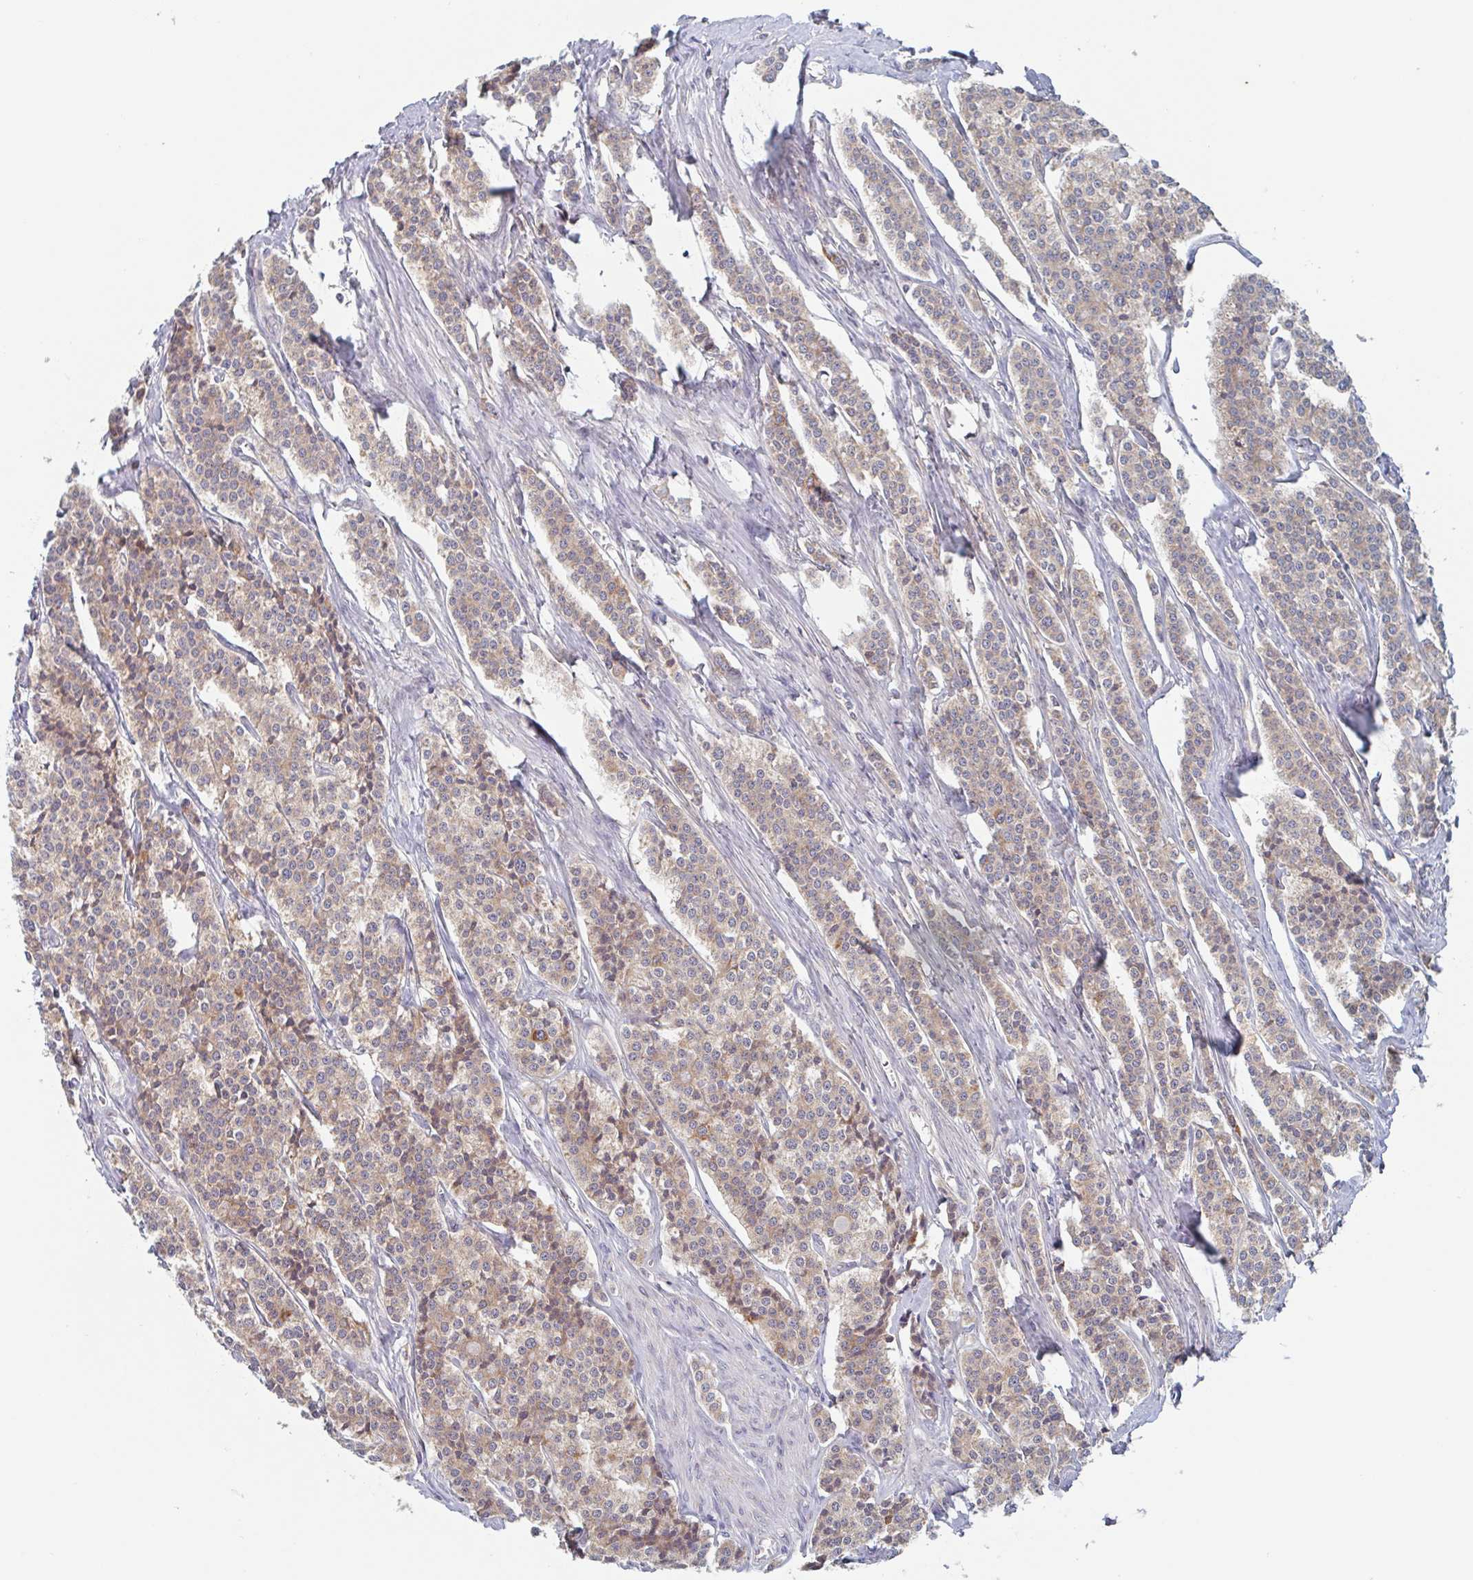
{"staining": {"intensity": "weak", "quantity": ">75%", "location": "cytoplasmic/membranous"}, "tissue": "carcinoid", "cell_type": "Tumor cells", "image_type": "cancer", "snomed": [{"axis": "morphology", "description": "Carcinoid, malignant, NOS"}, {"axis": "topography", "description": "Small intestine"}], "caption": "DAB immunohistochemical staining of human malignant carcinoid displays weak cytoplasmic/membranous protein positivity in approximately >75% of tumor cells.", "gene": "SURF1", "patient": {"sex": "male", "age": 63}}